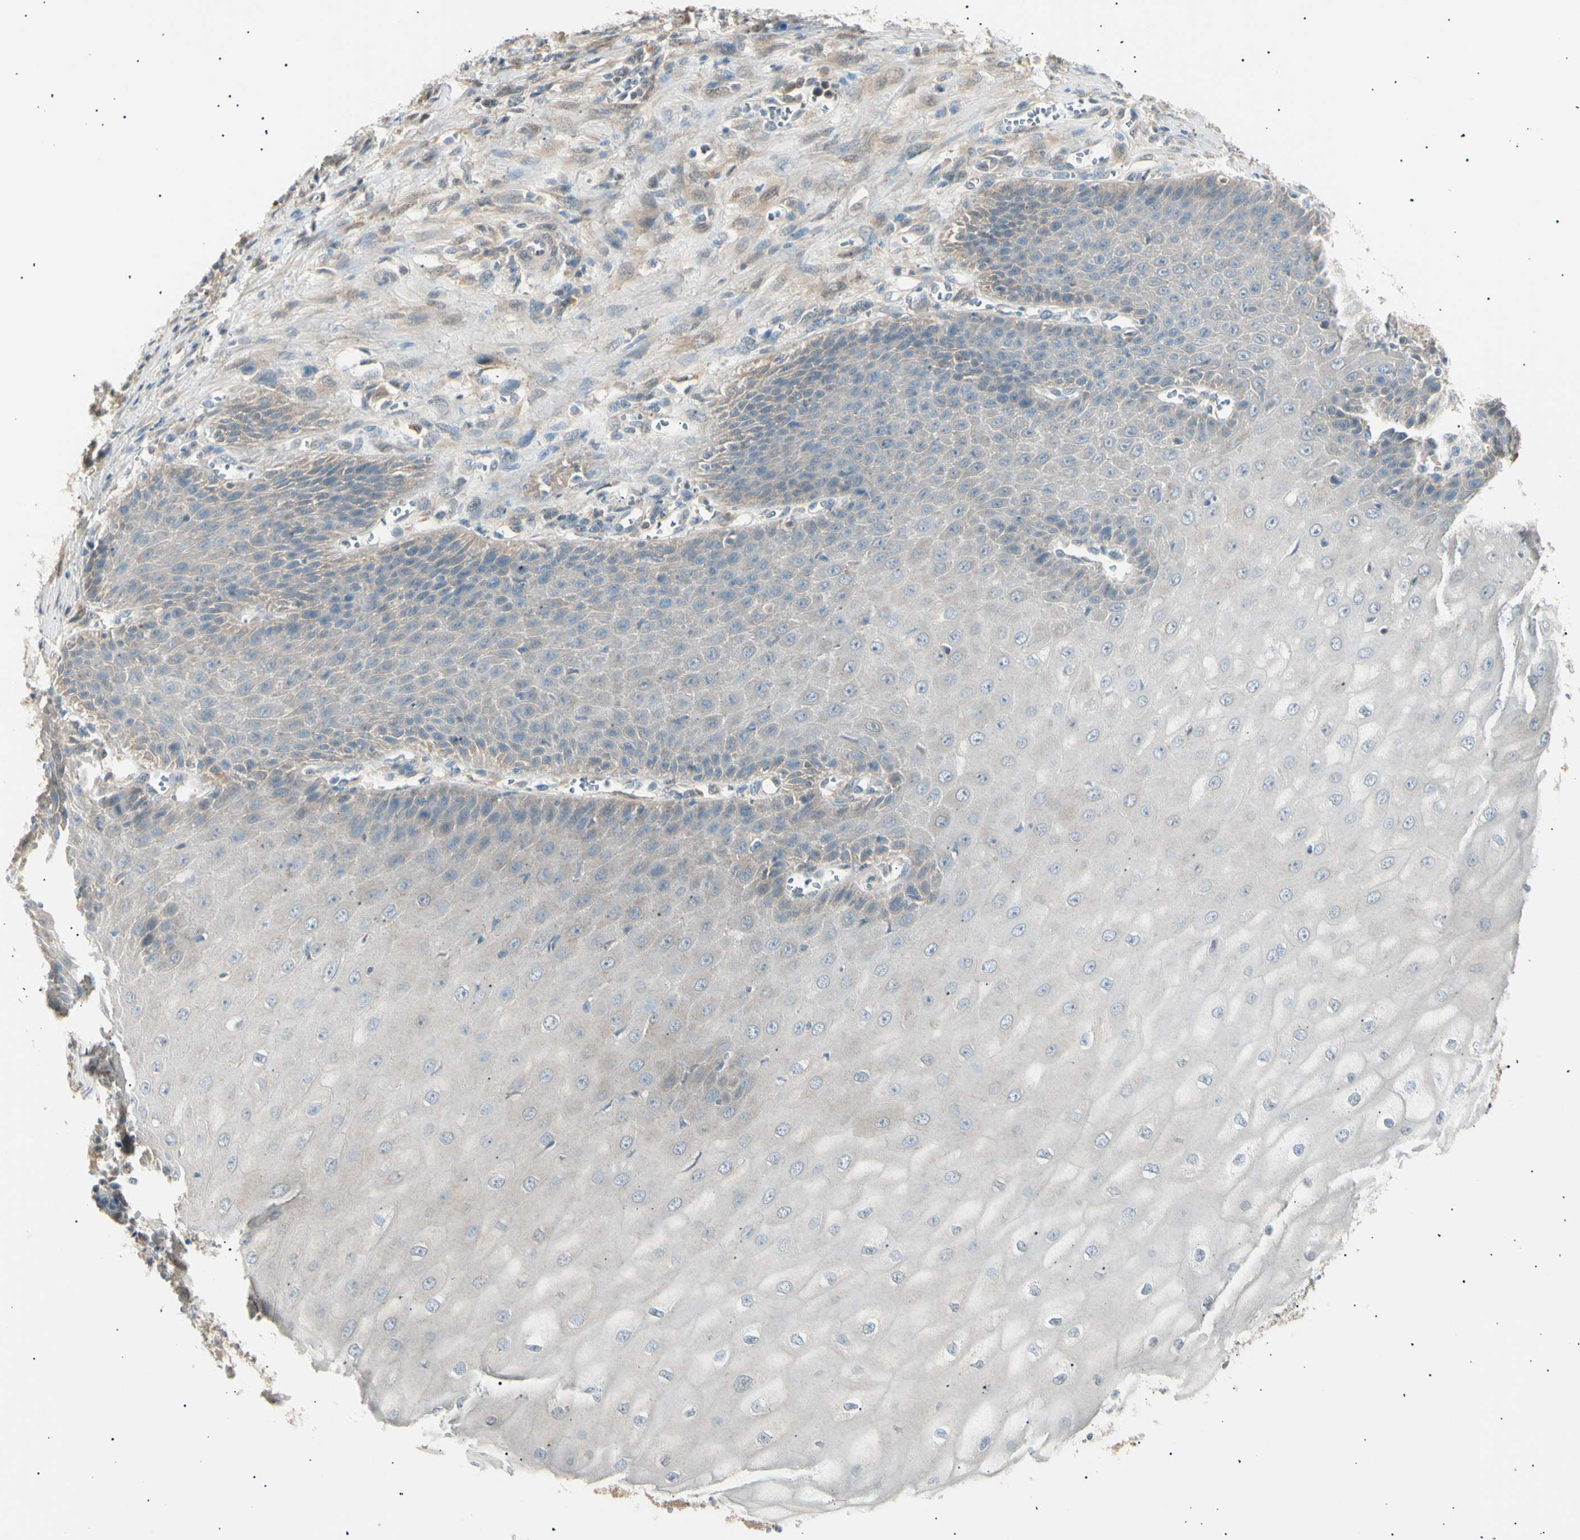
{"staining": {"intensity": "moderate", "quantity": "<25%", "location": "cytoplasmic/membranous"}, "tissue": "cervical cancer", "cell_type": "Tumor cells", "image_type": "cancer", "snomed": [{"axis": "morphology", "description": "Squamous cell carcinoma, NOS"}, {"axis": "topography", "description": "Cervix"}], "caption": "Protein expression analysis of cervical cancer (squamous cell carcinoma) shows moderate cytoplasmic/membranous positivity in approximately <25% of tumor cells. The staining was performed using DAB (3,3'-diaminobenzidine) to visualize the protein expression in brown, while the nuclei were stained in blue with hematoxylin (Magnification: 20x).", "gene": "LHPP", "patient": {"sex": "female", "age": 35}}